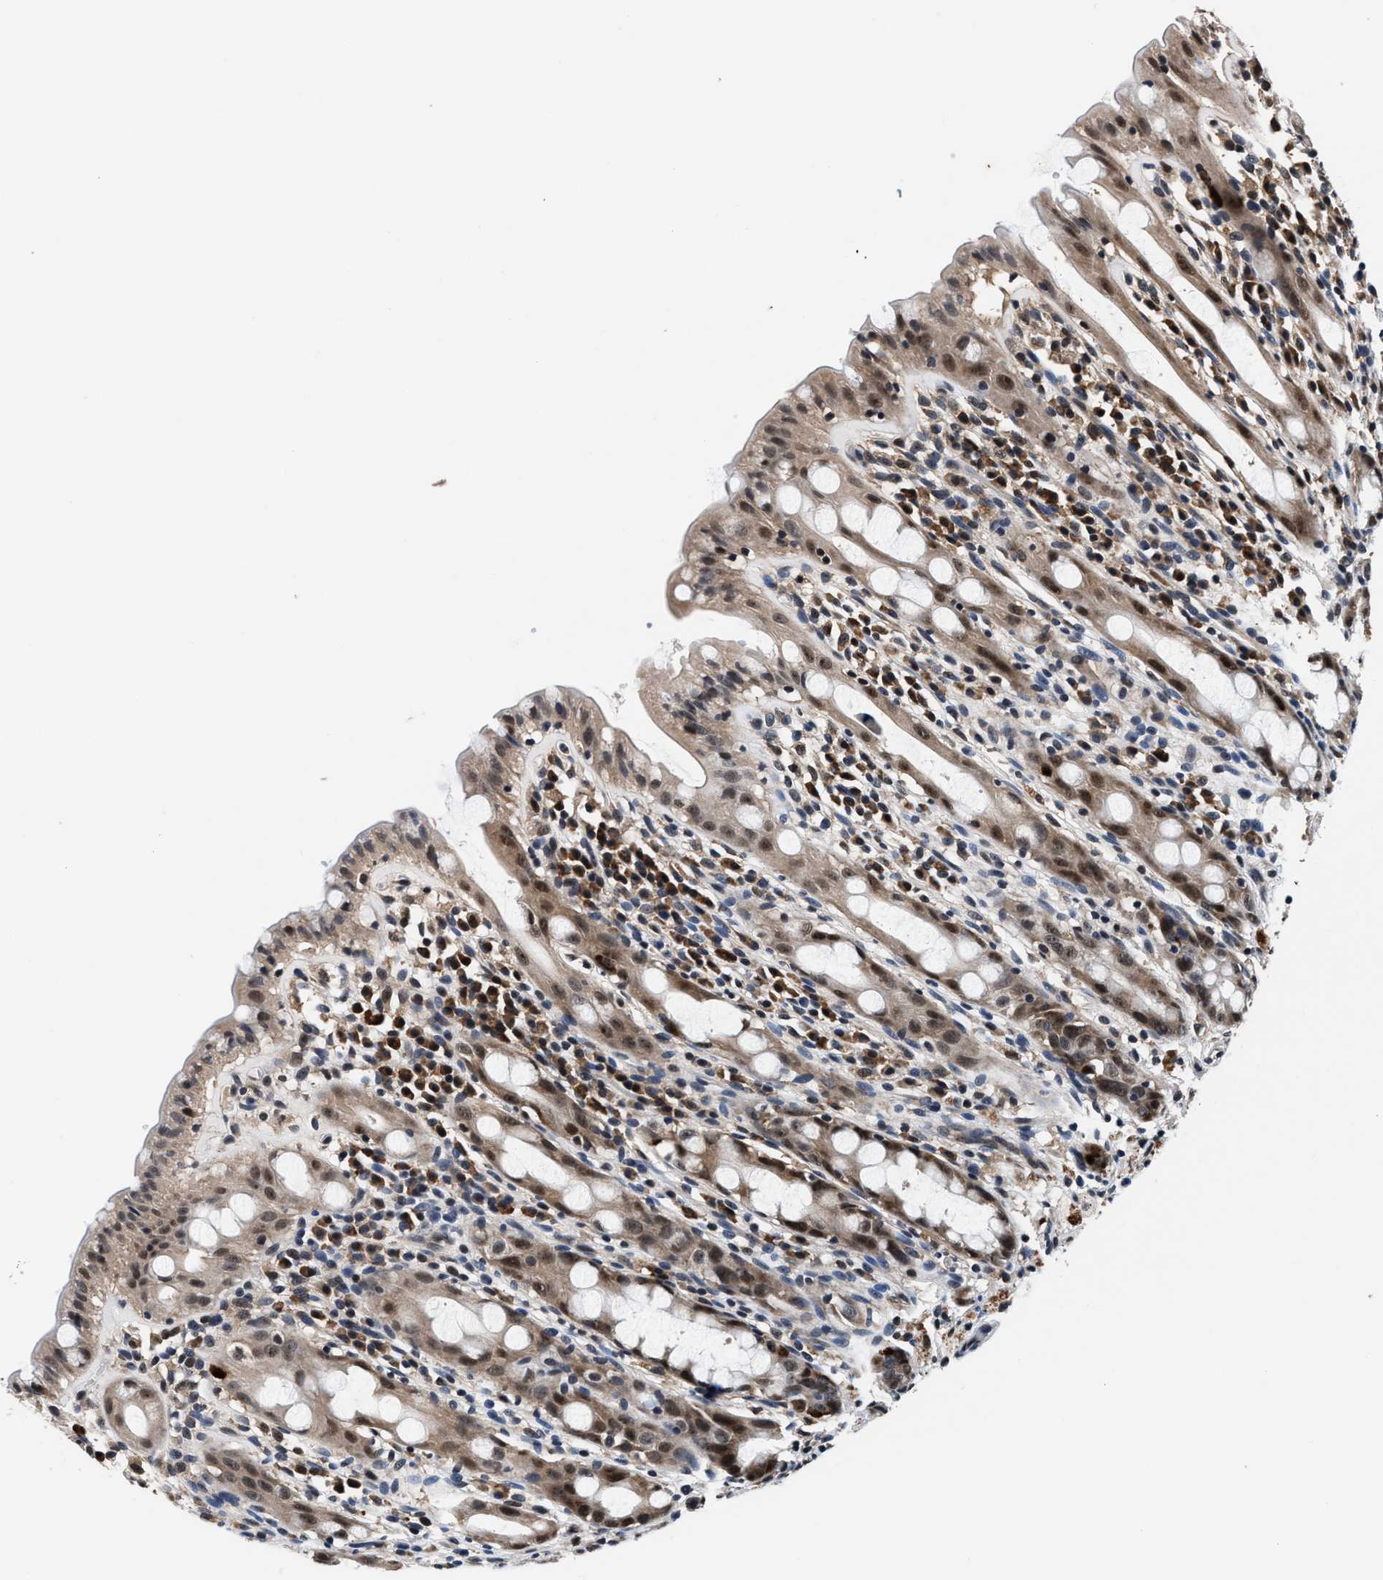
{"staining": {"intensity": "moderate", "quantity": "25%-75%", "location": "cytoplasmic/membranous,nuclear"}, "tissue": "rectum", "cell_type": "Glandular cells", "image_type": "normal", "snomed": [{"axis": "morphology", "description": "Normal tissue, NOS"}, {"axis": "topography", "description": "Rectum"}], "caption": "An immunohistochemistry micrograph of normal tissue is shown. Protein staining in brown labels moderate cytoplasmic/membranous,nuclear positivity in rectum within glandular cells.", "gene": "USP16", "patient": {"sex": "male", "age": 44}}